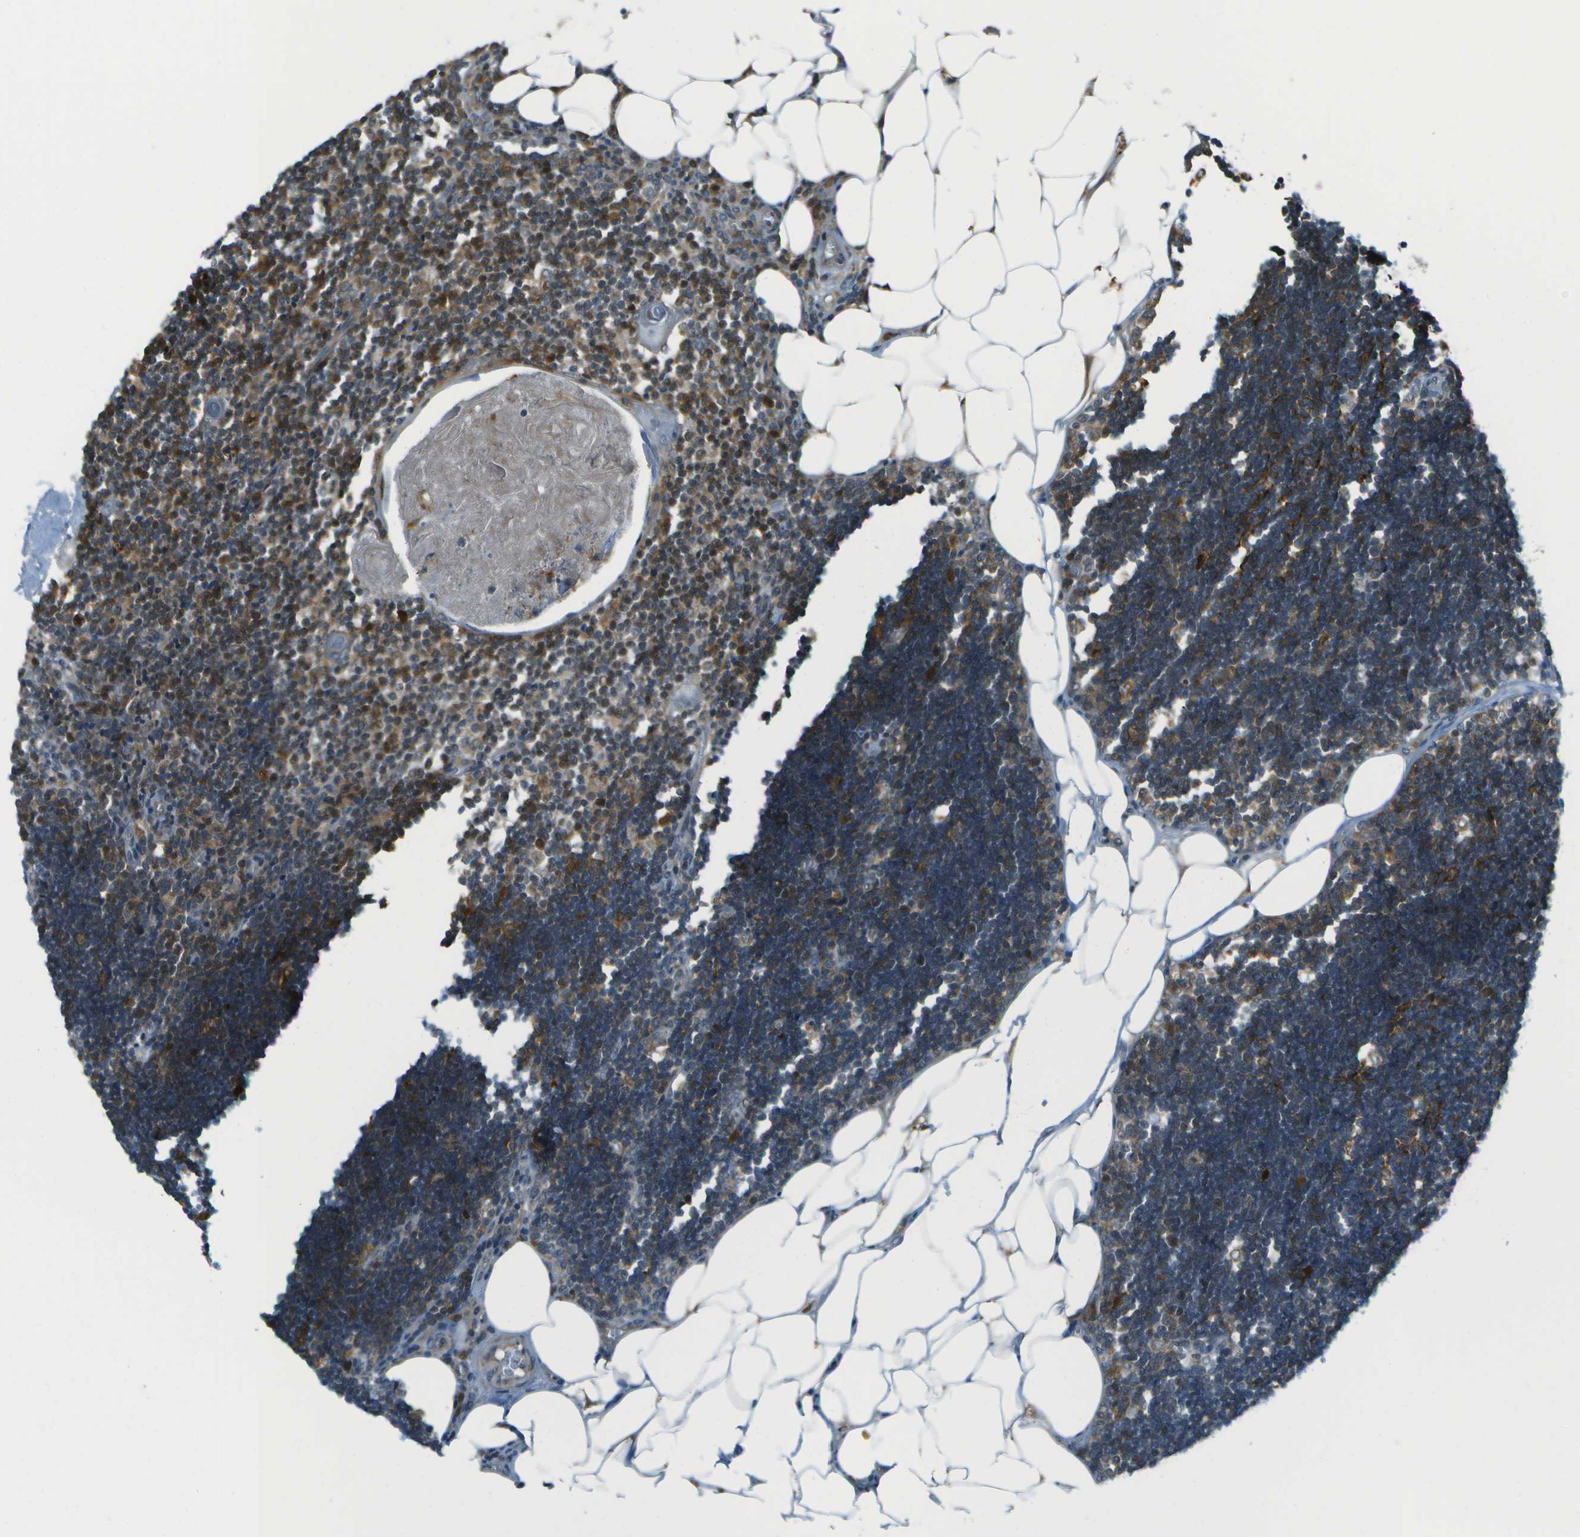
{"staining": {"intensity": "moderate", "quantity": "25%-75%", "location": "cytoplasmic/membranous"}, "tissue": "lymph node", "cell_type": "Germinal center cells", "image_type": "normal", "snomed": [{"axis": "morphology", "description": "Normal tissue, NOS"}, {"axis": "topography", "description": "Lymph node"}], "caption": "Lymph node was stained to show a protein in brown. There is medium levels of moderate cytoplasmic/membranous expression in approximately 25%-75% of germinal center cells. The staining was performed using DAB (3,3'-diaminobenzidine), with brown indicating positive protein expression. Nuclei are stained blue with hematoxylin.", "gene": "TMEM19", "patient": {"sex": "male", "age": 33}}